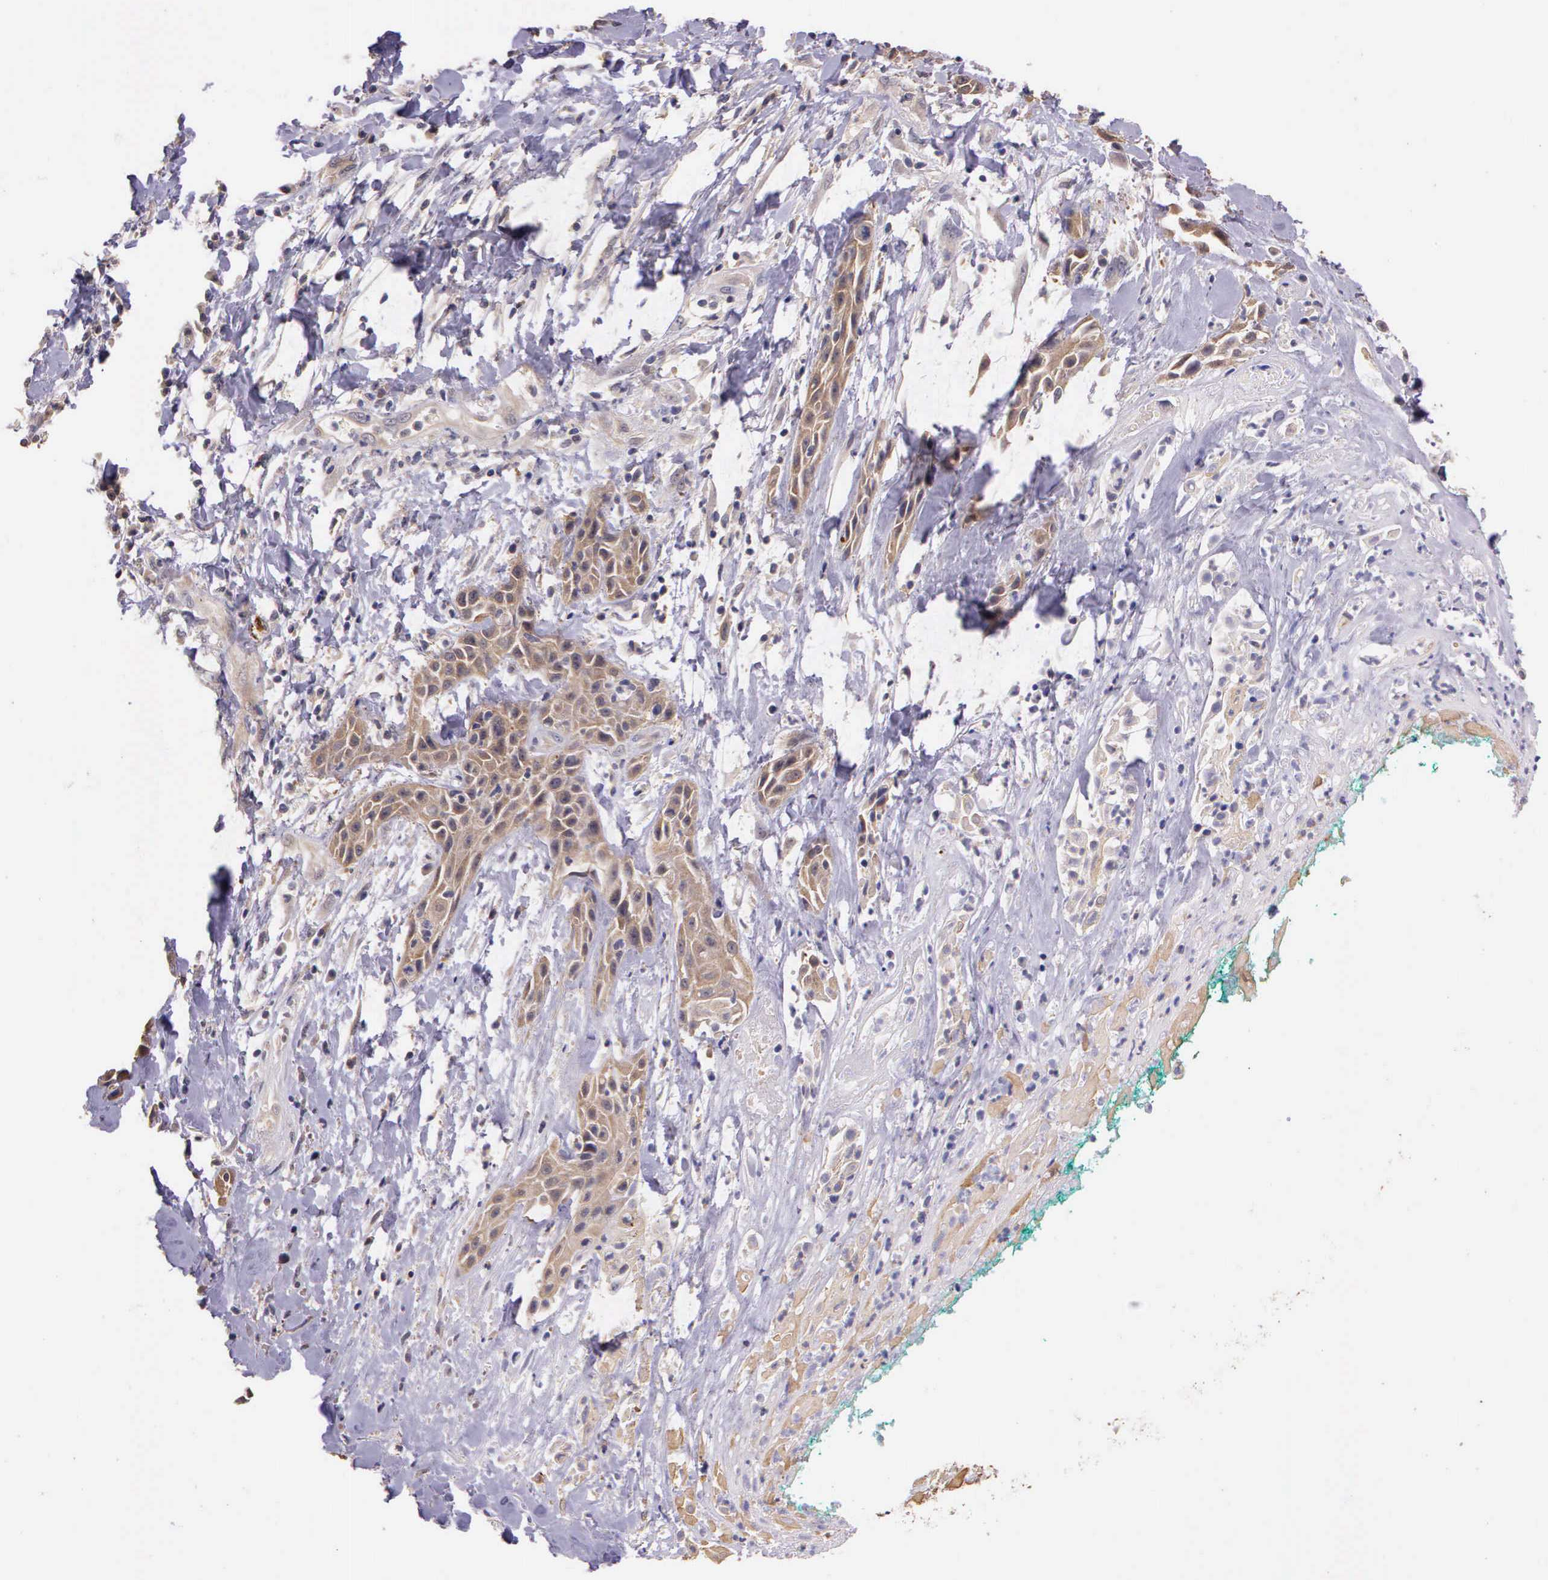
{"staining": {"intensity": "weak", "quantity": ">75%", "location": "cytoplasmic/membranous"}, "tissue": "skin cancer", "cell_type": "Tumor cells", "image_type": "cancer", "snomed": [{"axis": "morphology", "description": "Squamous cell carcinoma, NOS"}, {"axis": "topography", "description": "Skin"}, {"axis": "topography", "description": "Anal"}], "caption": "There is low levels of weak cytoplasmic/membranous expression in tumor cells of skin cancer (squamous cell carcinoma), as demonstrated by immunohistochemical staining (brown color).", "gene": "IGBP1", "patient": {"sex": "male", "age": 64}}